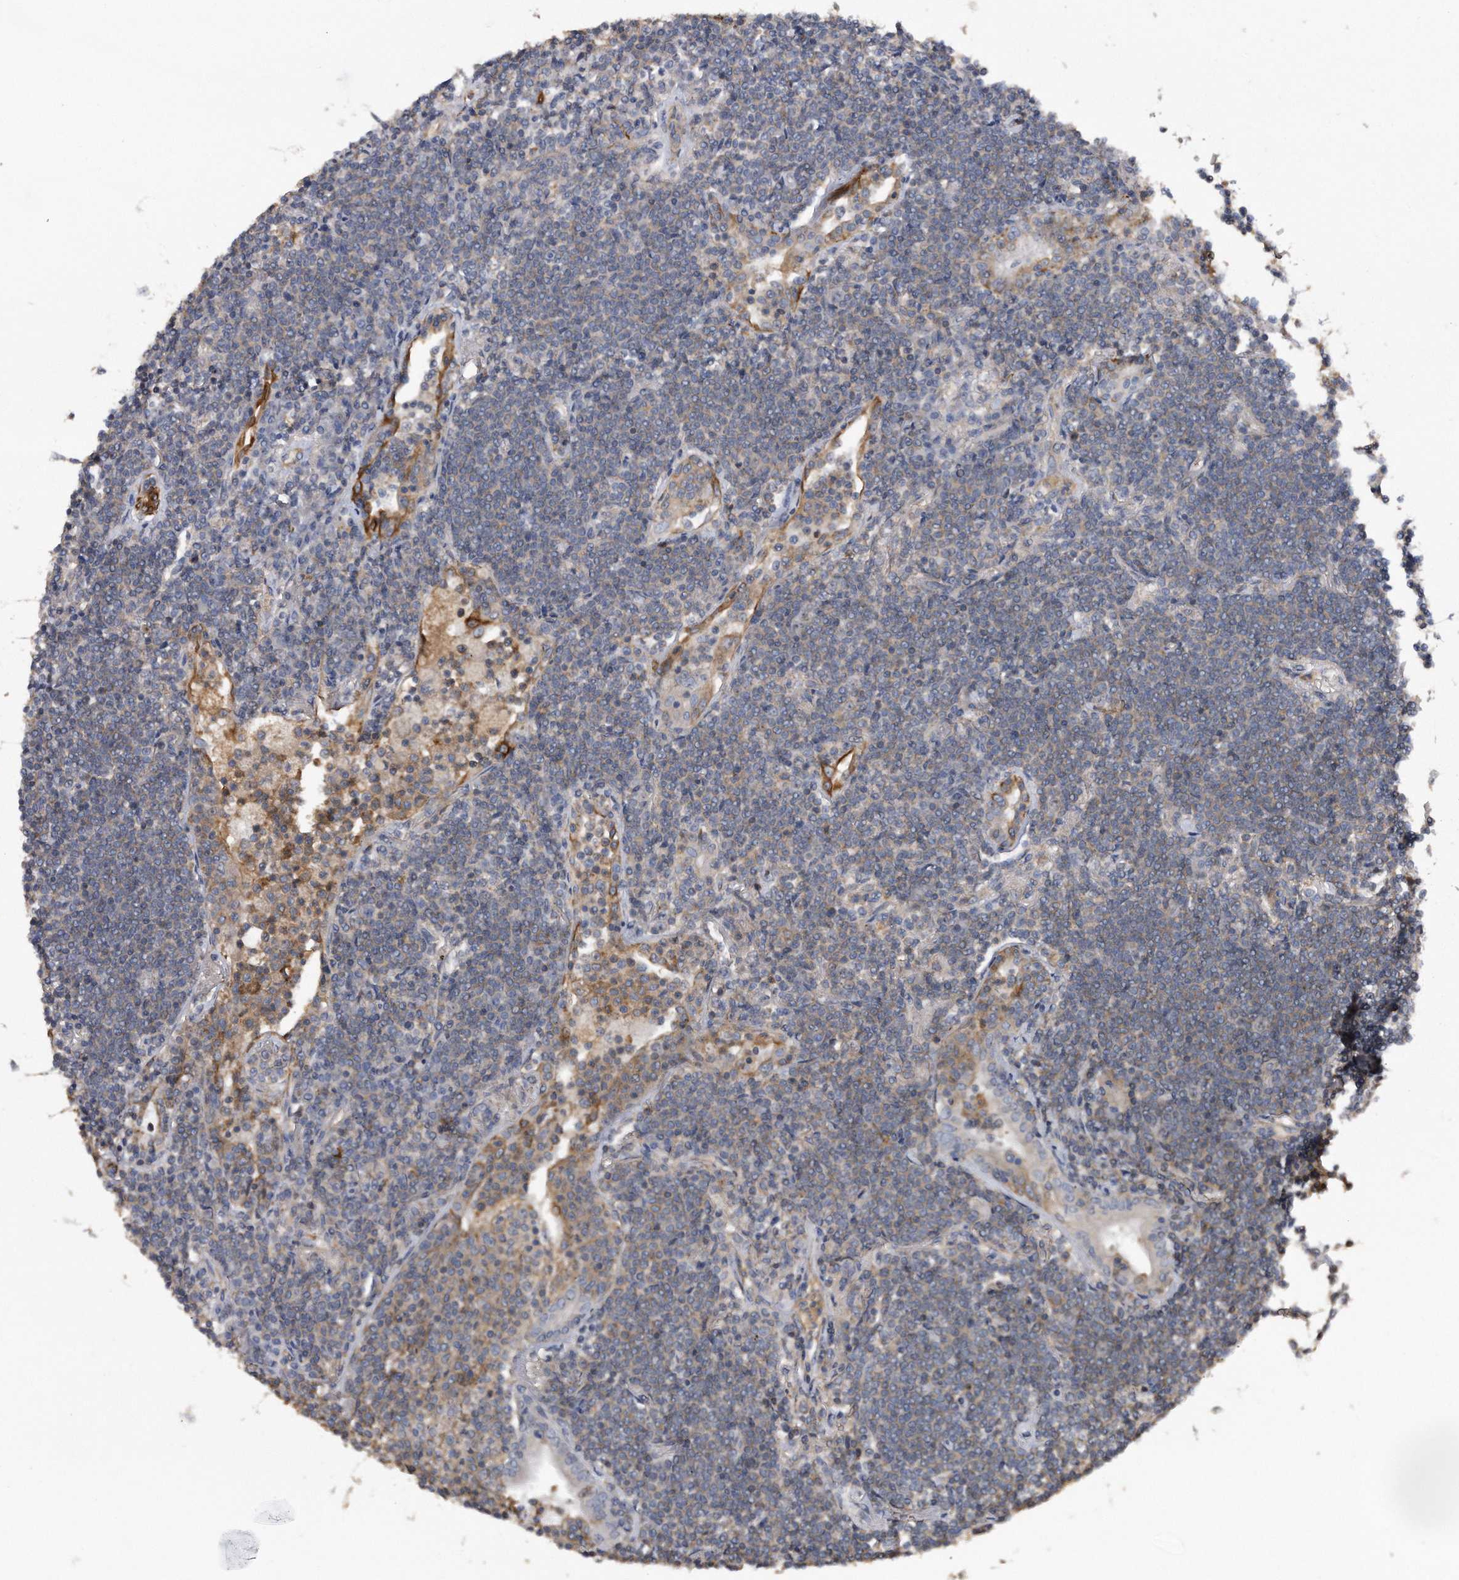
{"staining": {"intensity": "weak", "quantity": "<25%", "location": "cytoplasmic/membranous"}, "tissue": "lymphoma", "cell_type": "Tumor cells", "image_type": "cancer", "snomed": [{"axis": "morphology", "description": "Malignant lymphoma, non-Hodgkin's type, Low grade"}, {"axis": "topography", "description": "Lung"}], "caption": "Image shows no significant protein staining in tumor cells of lymphoma.", "gene": "KCND3", "patient": {"sex": "female", "age": 71}}